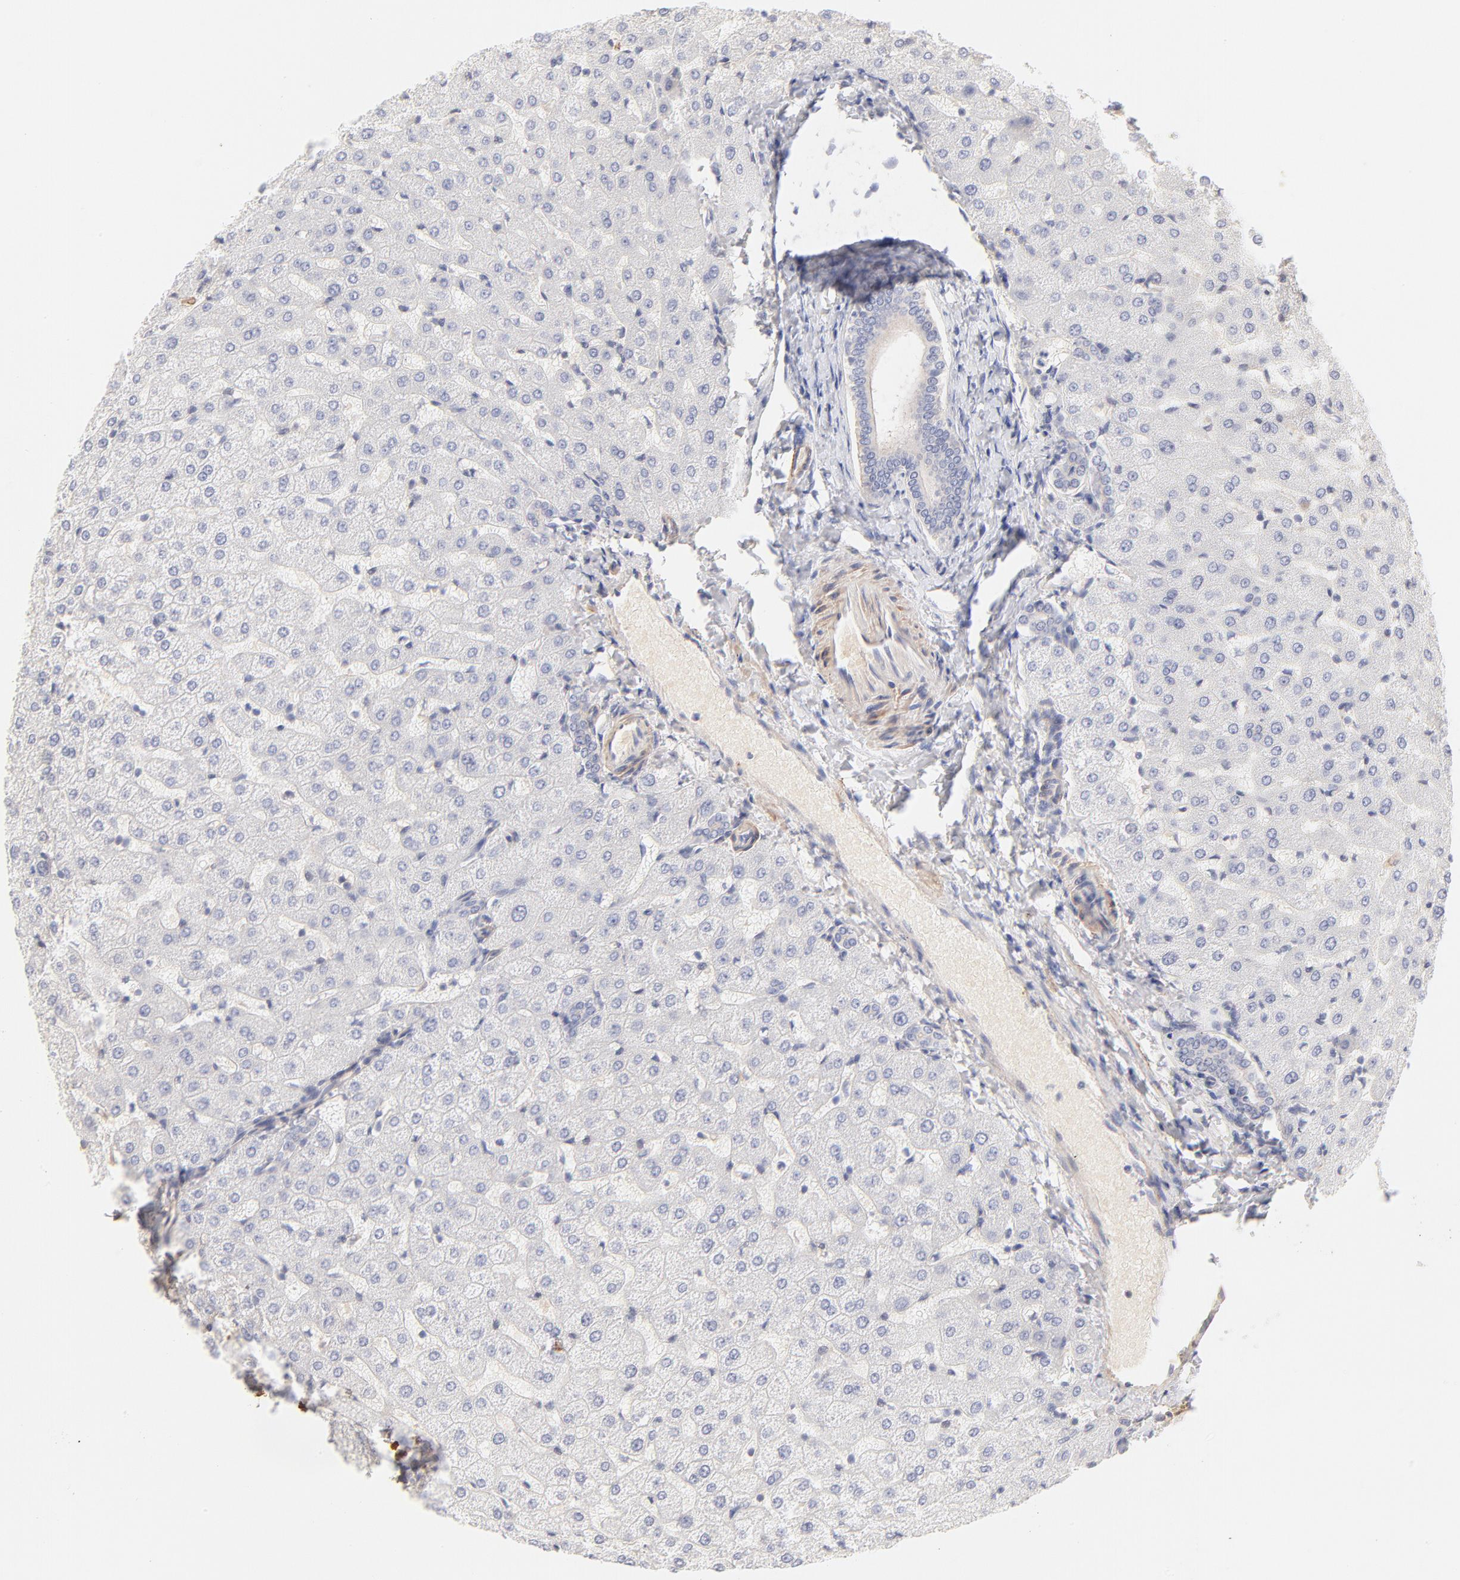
{"staining": {"intensity": "negative", "quantity": "none", "location": "none"}, "tissue": "liver", "cell_type": "Cholangiocytes", "image_type": "normal", "snomed": [{"axis": "morphology", "description": "Normal tissue, NOS"}, {"axis": "morphology", "description": "Fibrosis, NOS"}, {"axis": "topography", "description": "Liver"}], "caption": "High power microscopy micrograph of an immunohistochemistry (IHC) micrograph of unremarkable liver, revealing no significant positivity in cholangiocytes. The staining is performed using DAB brown chromogen with nuclei counter-stained in using hematoxylin.", "gene": "LDLRAP1", "patient": {"sex": "female", "age": 29}}